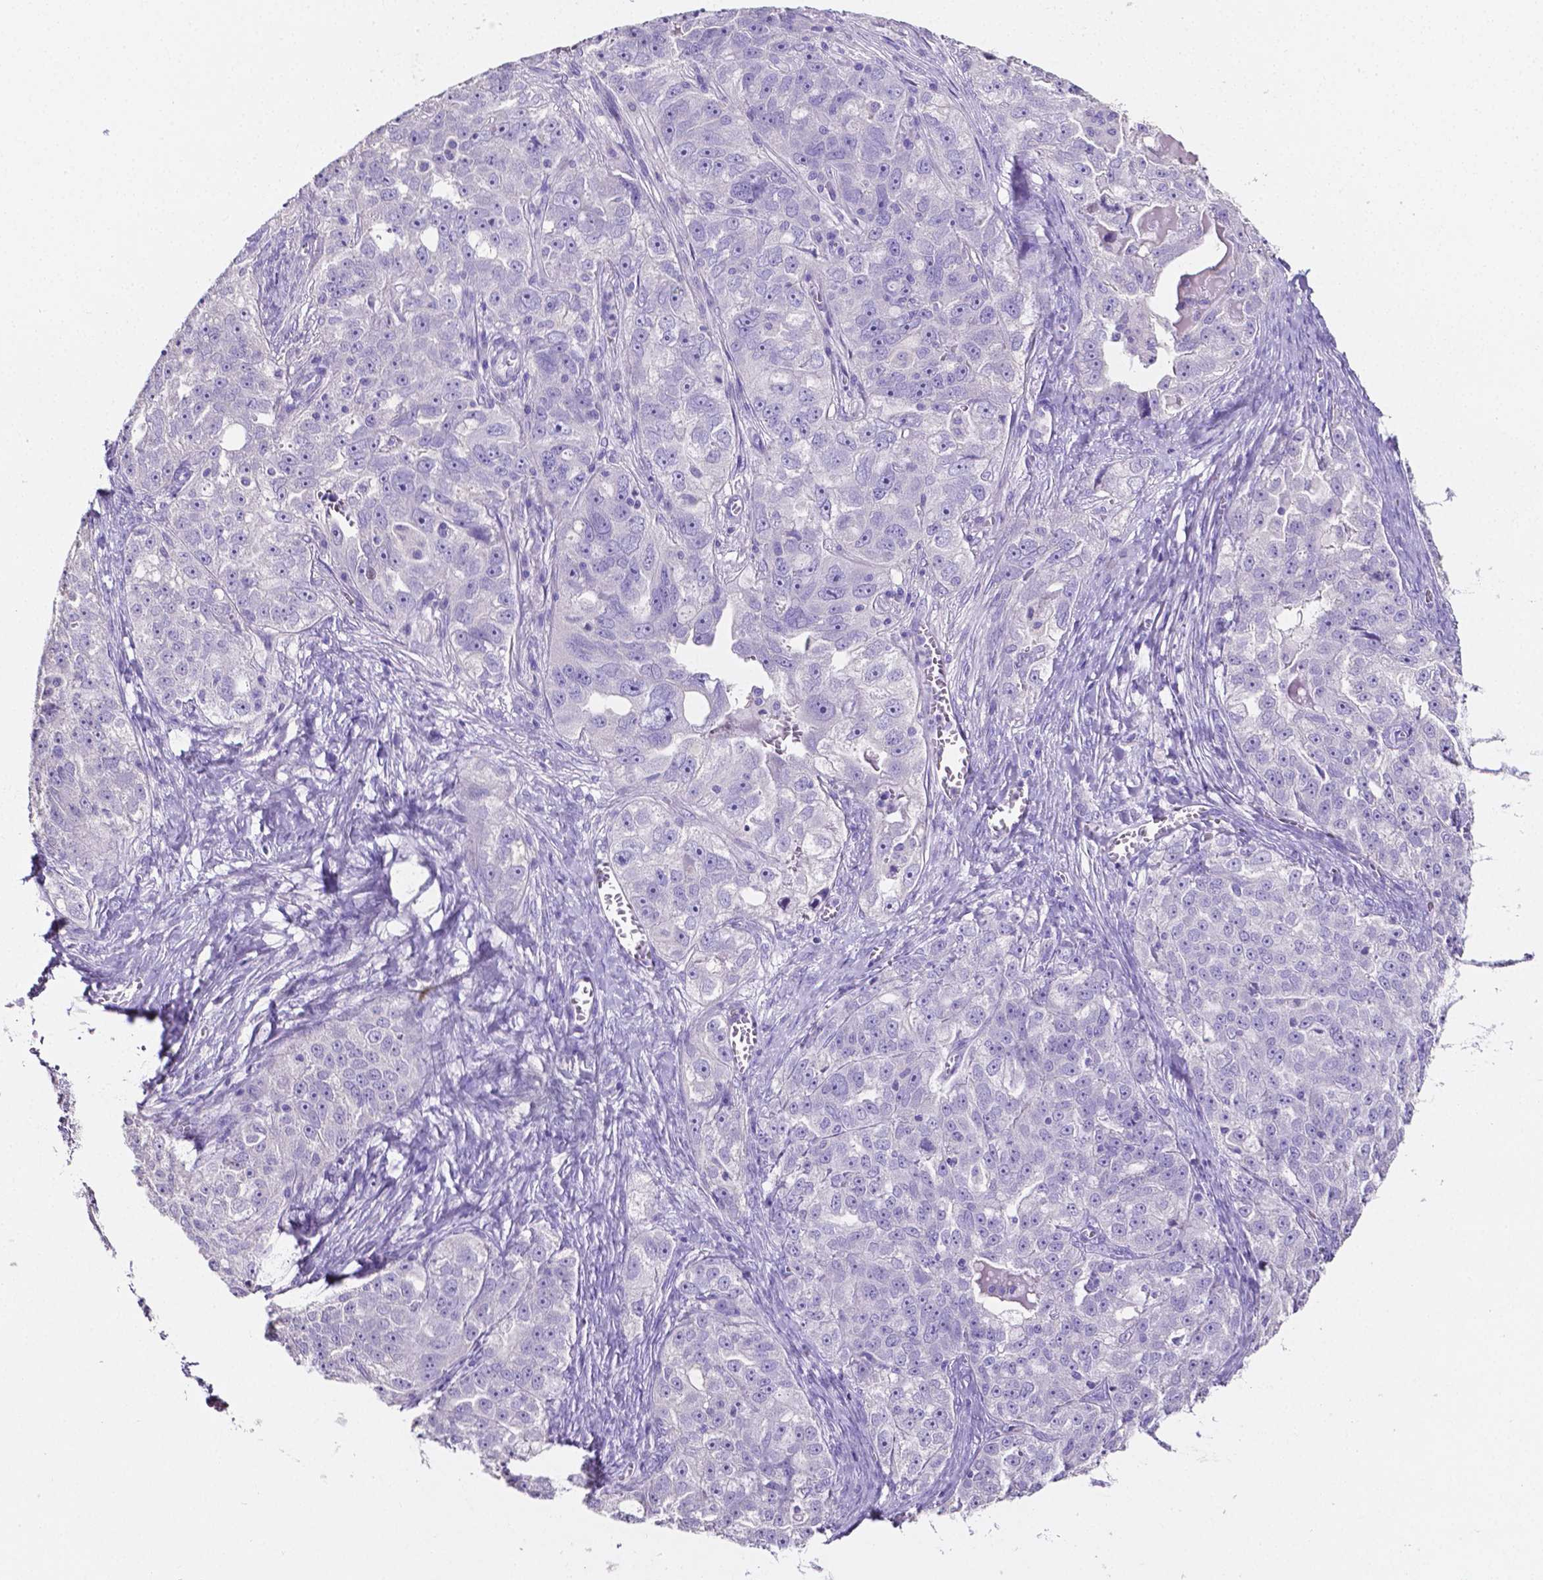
{"staining": {"intensity": "negative", "quantity": "none", "location": "none"}, "tissue": "ovarian cancer", "cell_type": "Tumor cells", "image_type": "cancer", "snomed": [{"axis": "morphology", "description": "Cystadenocarcinoma, serous, NOS"}, {"axis": "topography", "description": "Ovary"}], "caption": "Immunohistochemistry (IHC) histopathology image of ovarian cancer (serous cystadenocarcinoma) stained for a protein (brown), which demonstrates no staining in tumor cells. (Brightfield microscopy of DAB immunohistochemistry (IHC) at high magnification).", "gene": "SLC22A2", "patient": {"sex": "female", "age": 51}}